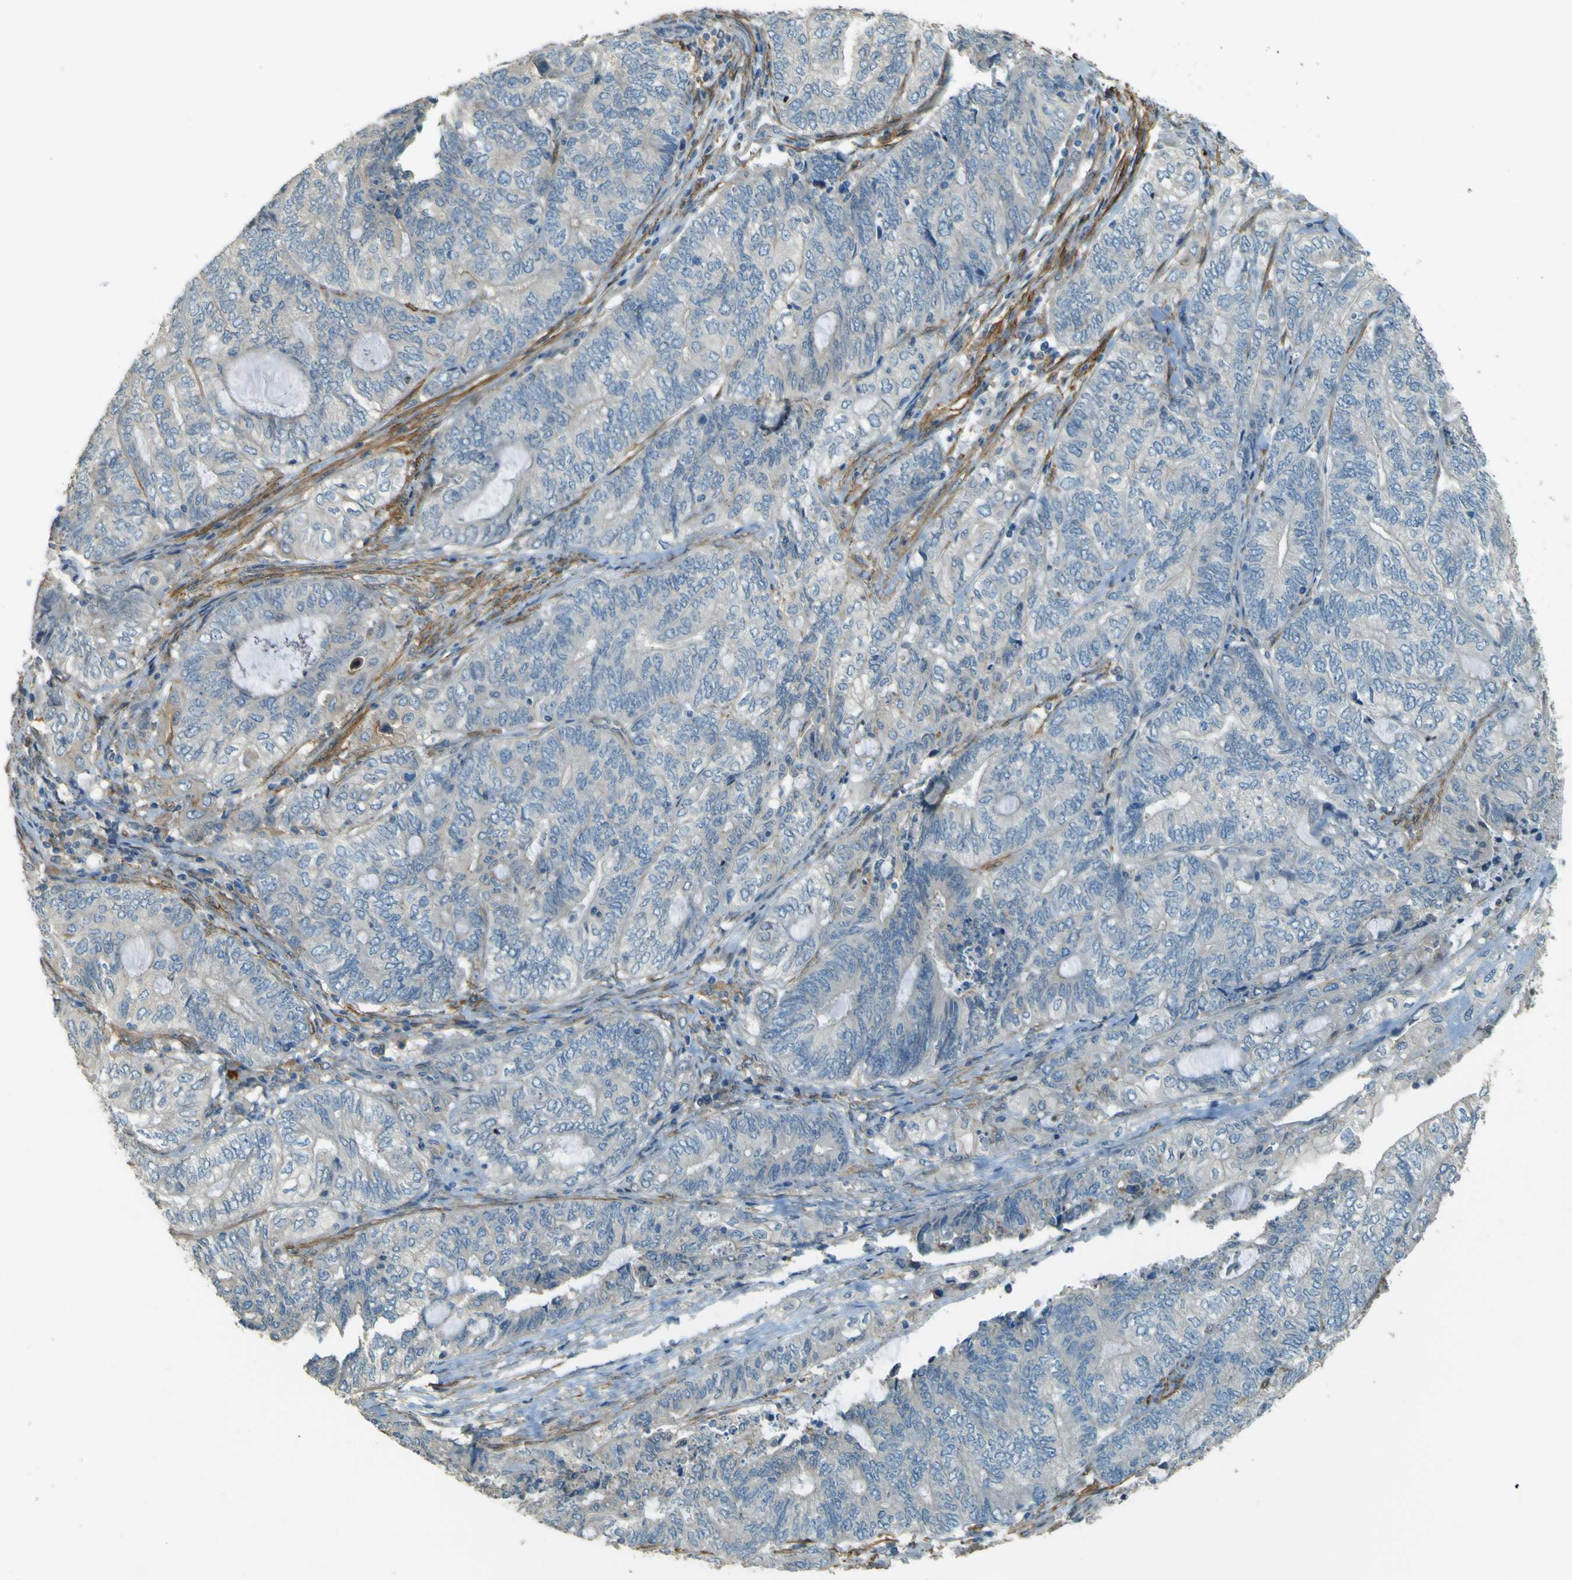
{"staining": {"intensity": "negative", "quantity": "none", "location": "none"}, "tissue": "endometrial cancer", "cell_type": "Tumor cells", "image_type": "cancer", "snomed": [{"axis": "morphology", "description": "Adenocarcinoma, NOS"}, {"axis": "topography", "description": "Uterus"}, {"axis": "topography", "description": "Endometrium"}], "caption": "Immunohistochemistry micrograph of human endometrial adenocarcinoma stained for a protein (brown), which displays no positivity in tumor cells. The staining was performed using DAB (3,3'-diaminobenzidine) to visualize the protein expression in brown, while the nuclei were stained in blue with hematoxylin (Magnification: 20x).", "gene": "NEXN", "patient": {"sex": "female", "age": 70}}